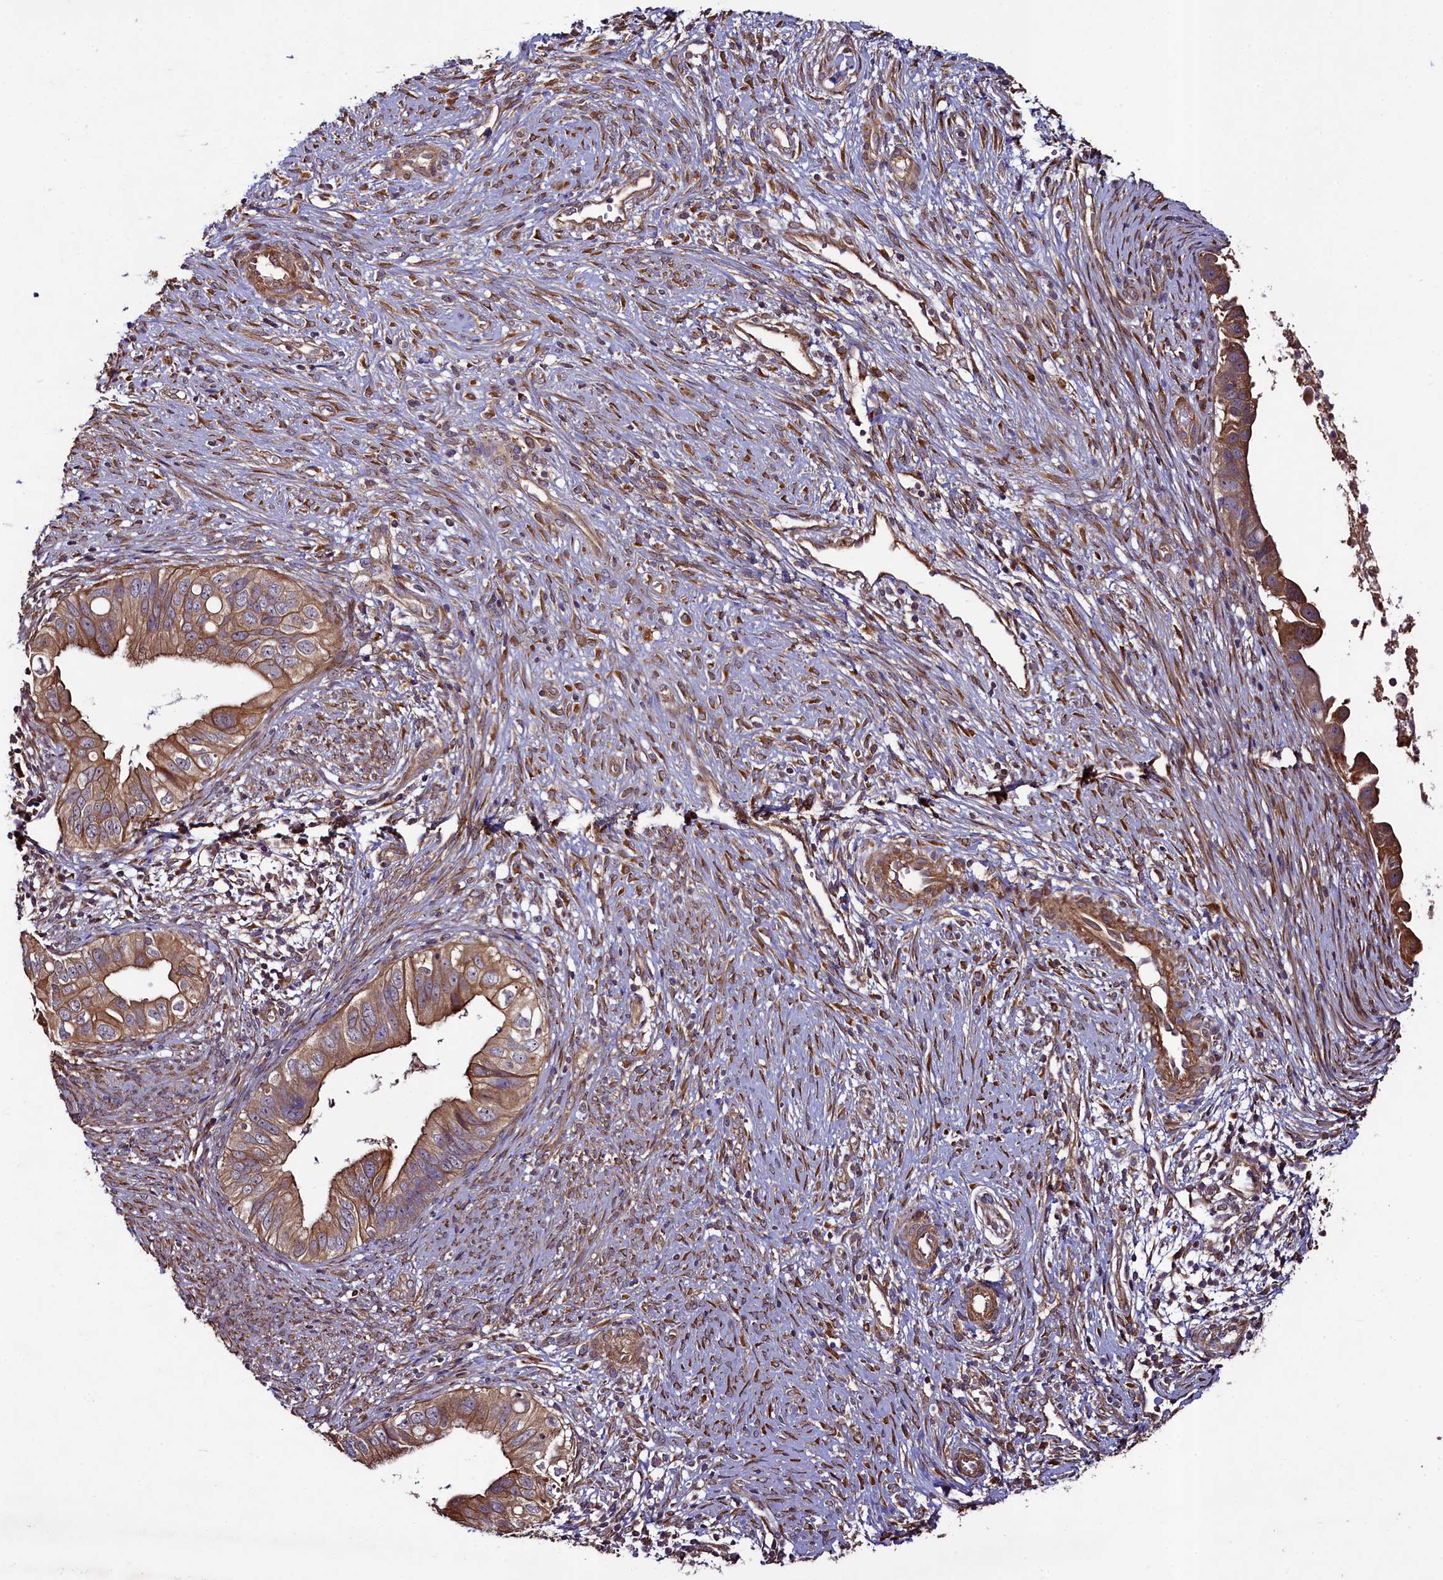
{"staining": {"intensity": "moderate", "quantity": ">75%", "location": "cytoplasmic/membranous"}, "tissue": "cervical cancer", "cell_type": "Tumor cells", "image_type": "cancer", "snomed": [{"axis": "morphology", "description": "Adenocarcinoma, NOS"}, {"axis": "topography", "description": "Cervix"}], "caption": "There is medium levels of moderate cytoplasmic/membranous positivity in tumor cells of adenocarcinoma (cervical), as demonstrated by immunohistochemical staining (brown color).", "gene": "CCDC102A", "patient": {"sex": "female", "age": 42}}